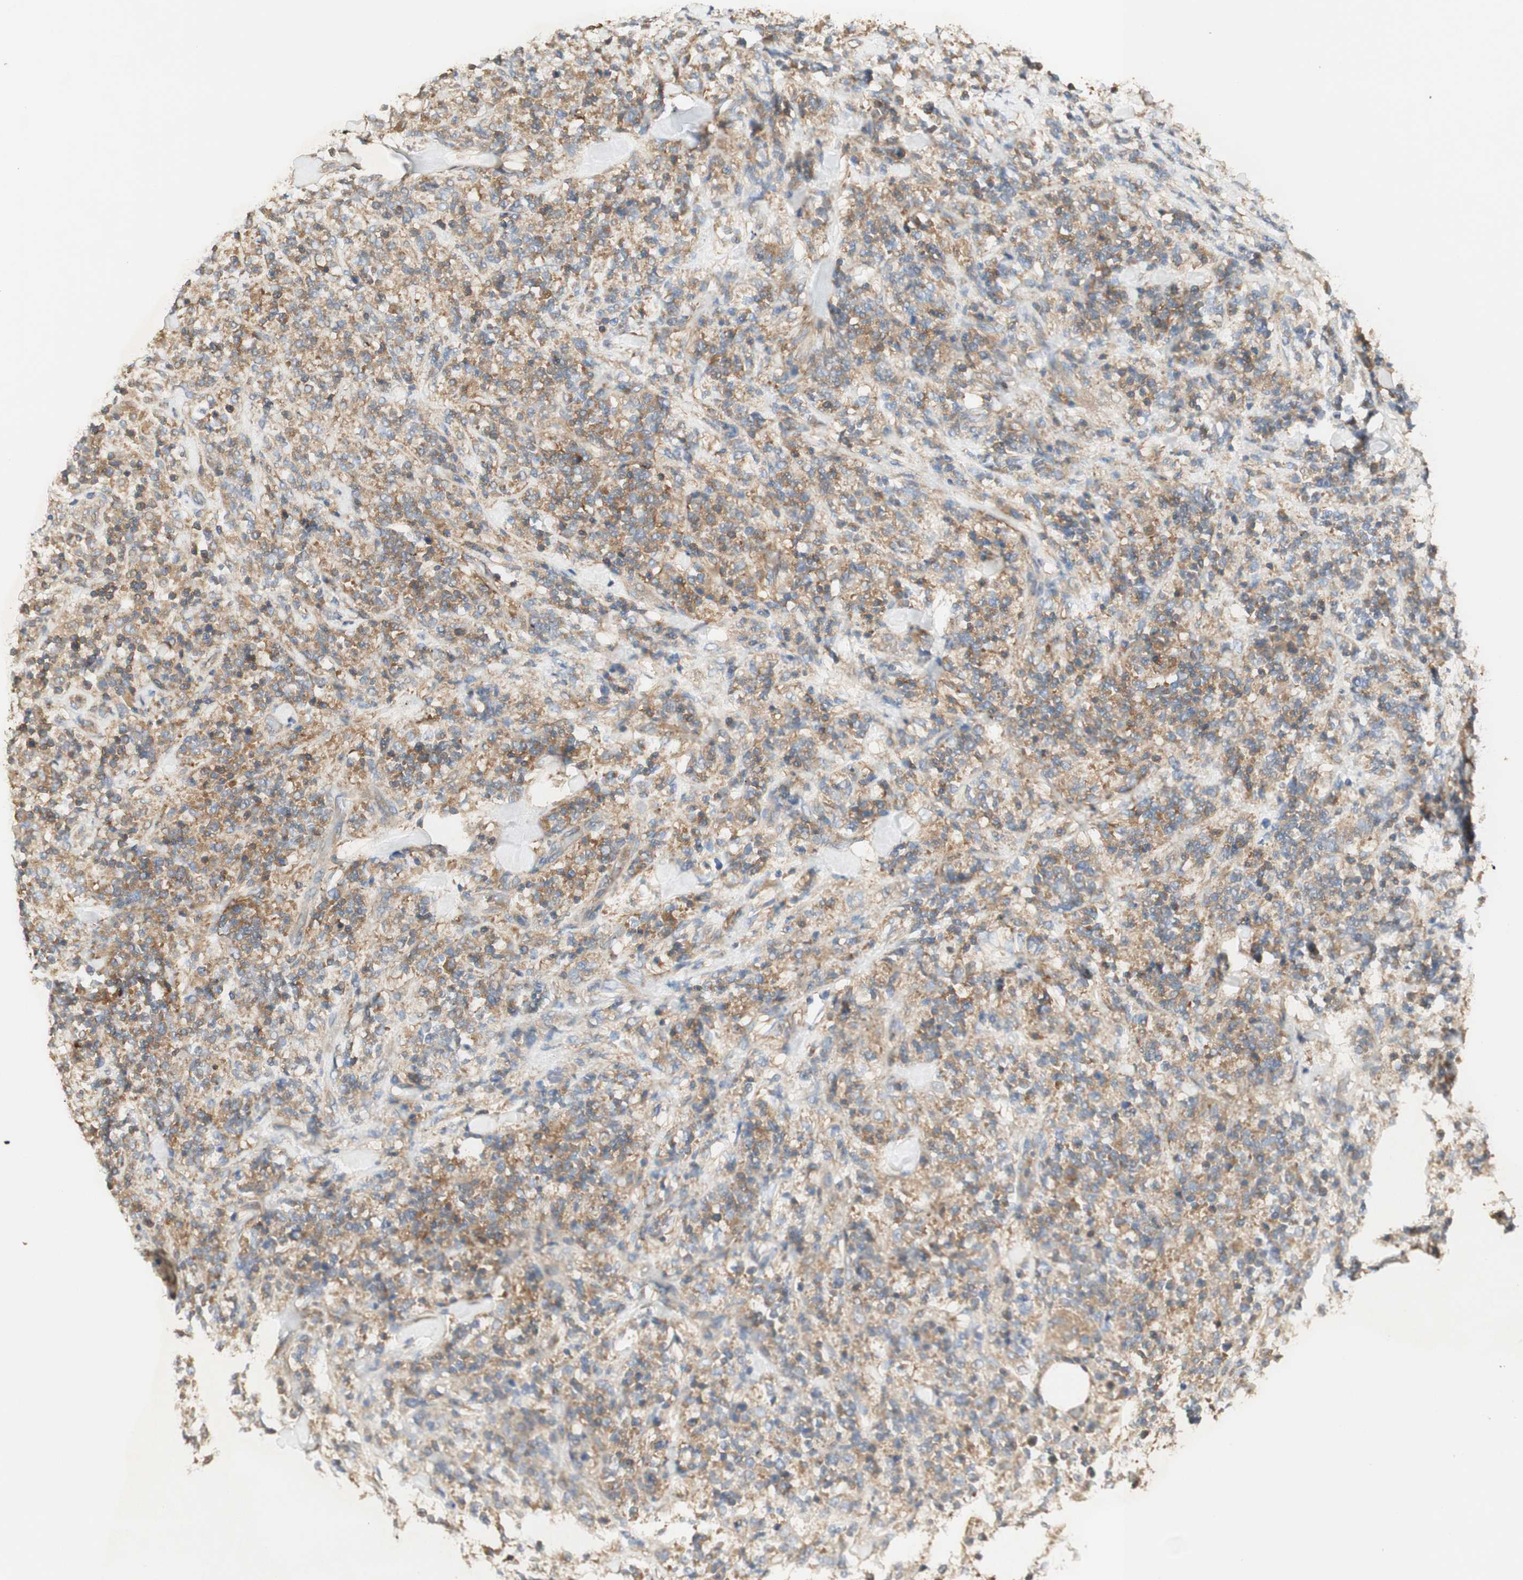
{"staining": {"intensity": "moderate", "quantity": ">75%", "location": "cytoplasmic/membranous"}, "tissue": "lymphoma", "cell_type": "Tumor cells", "image_type": "cancer", "snomed": [{"axis": "morphology", "description": "Malignant lymphoma, non-Hodgkin's type, High grade"}, {"axis": "topography", "description": "Soft tissue"}], "caption": "Brown immunohistochemical staining in lymphoma displays moderate cytoplasmic/membranous positivity in approximately >75% of tumor cells.", "gene": "IKBKG", "patient": {"sex": "male", "age": 18}}